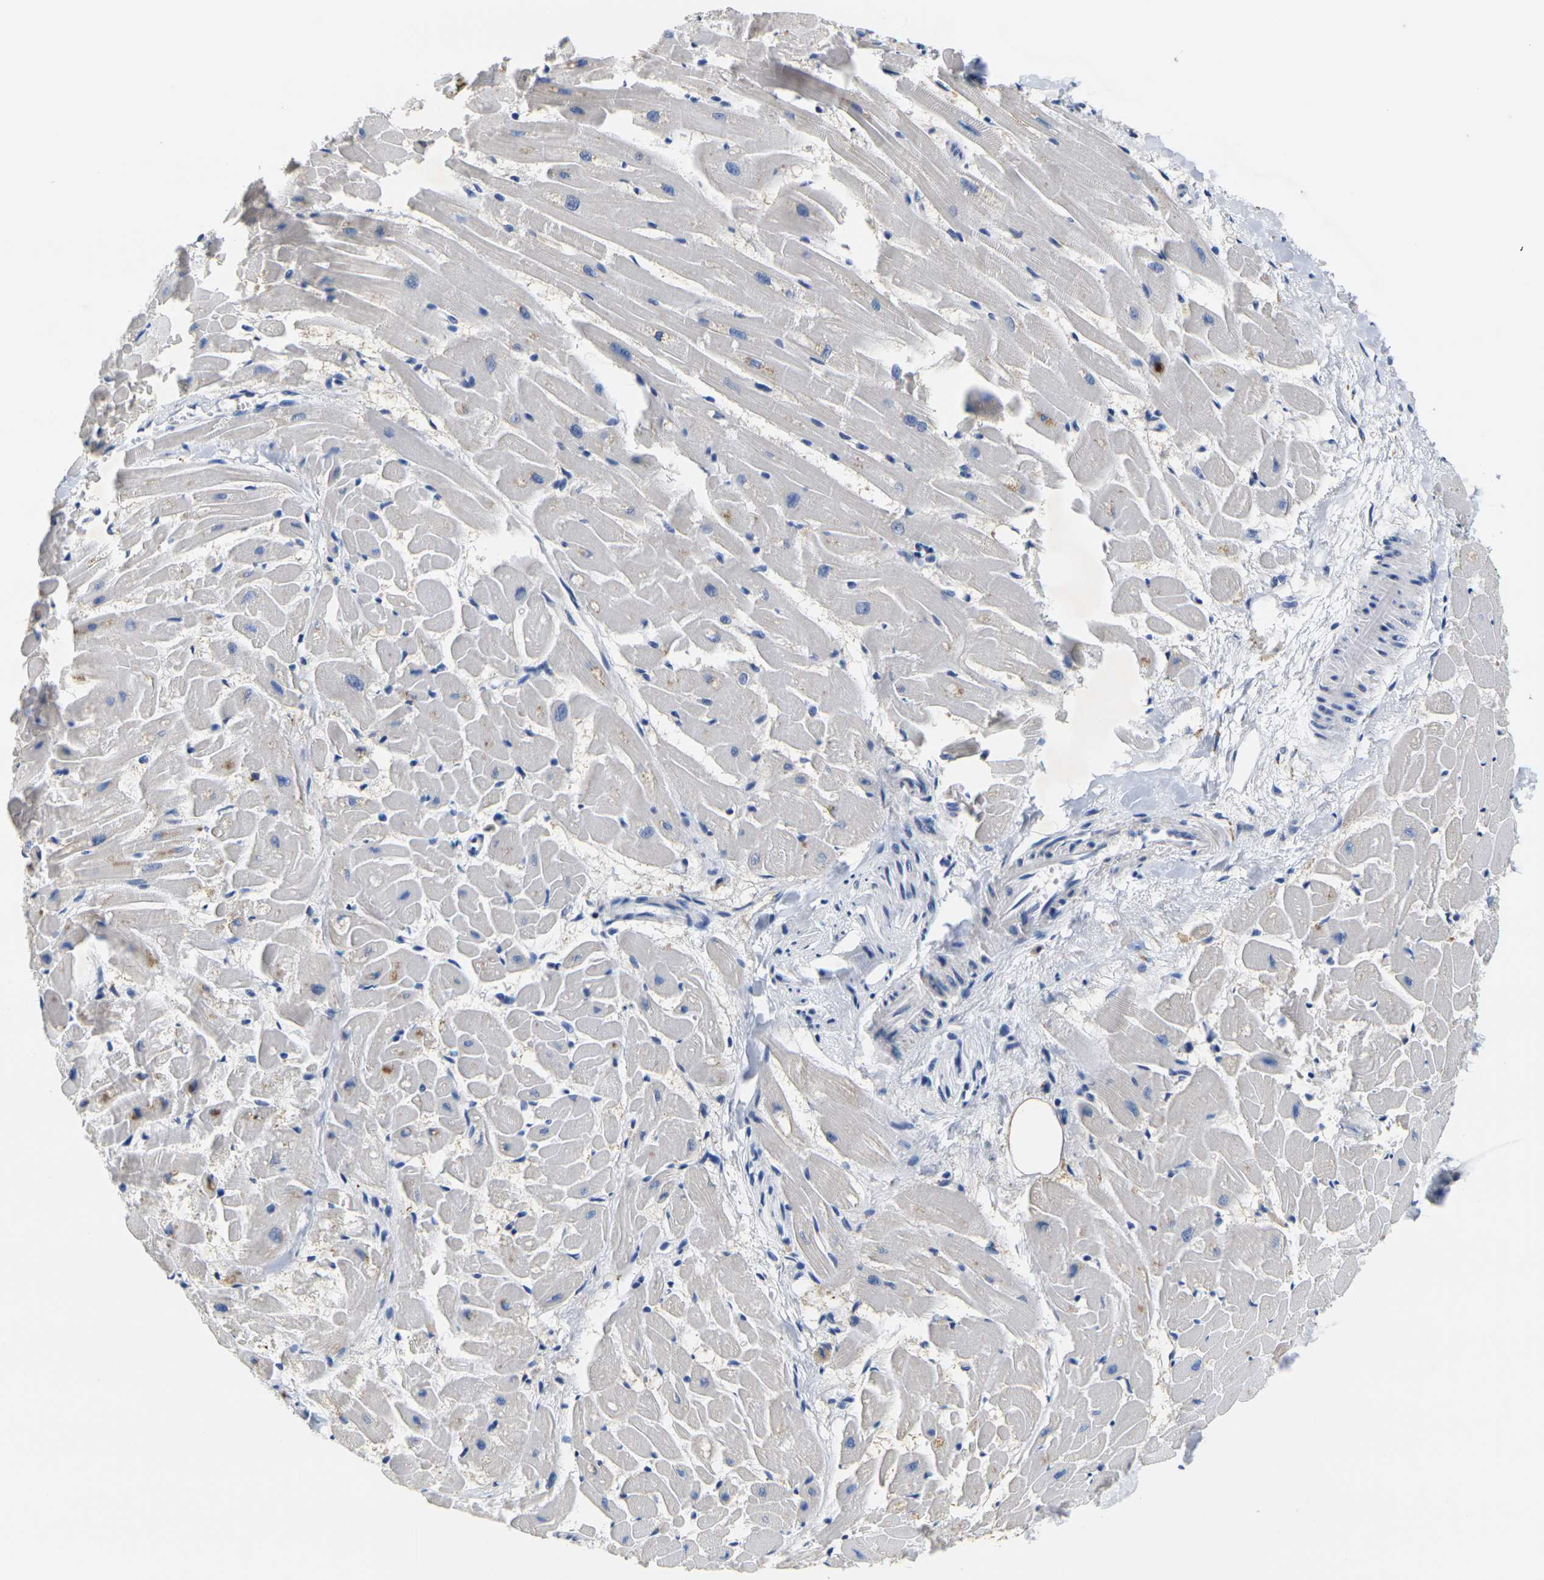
{"staining": {"intensity": "weak", "quantity": "<25%", "location": "cytoplasmic/membranous"}, "tissue": "heart muscle", "cell_type": "Cardiomyocytes", "image_type": "normal", "snomed": [{"axis": "morphology", "description": "Normal tissue, NOS"}, {"axis": "topography", "description": "Heart"}], "caption": "DAB (3,3'-diaminobenzidine) immunohistochemical staining of normal human heart muscle exhibits no significant expression in cardiomyocytes. (Brightfield microscopy of DAB immunohistochemistry (IHC) at high magnification).", "gene": "NOCT", "patient": {"sex": "female", "age": 19}}